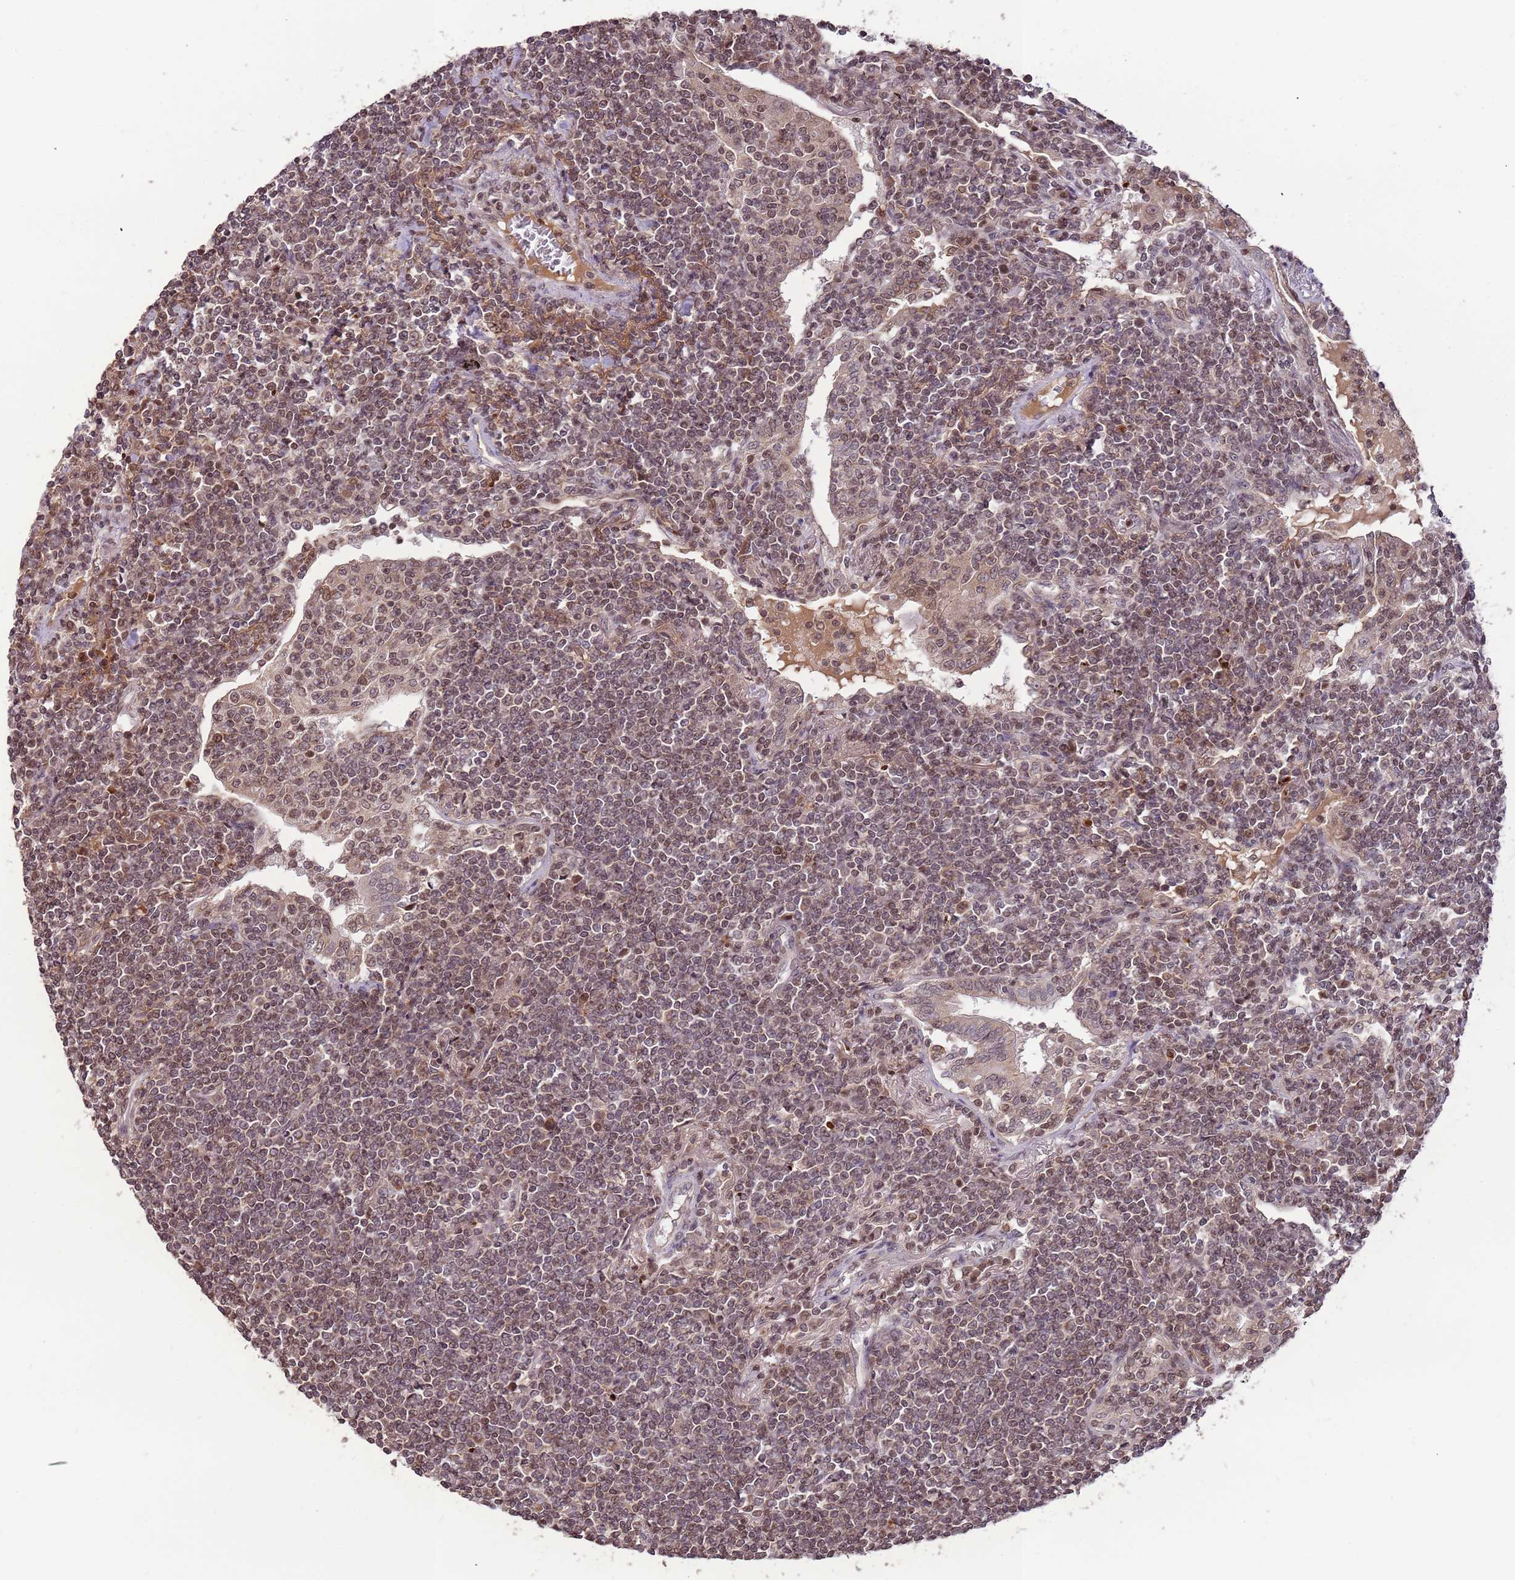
{"staining": {"intensity": "moderate", "quantity": ">75%", "location": "nuclear"}, "tissue": "lymphoma", "cell_type": "Tumor cells", "image_type": "cancer", "snomed": [{"axis": "morphology", "description": "Malignant lymphoma, non-Hodgkin's type, Low grade"}, {"axis": "topography", "description": "Lung"}], "caption": "Lymphoma stained with immunohistochemistry shows moderate nuclear staining in about >75% of tumor cells.", "gene": "SAMSN1", "patient": {"sex": "female", "age": 71}}